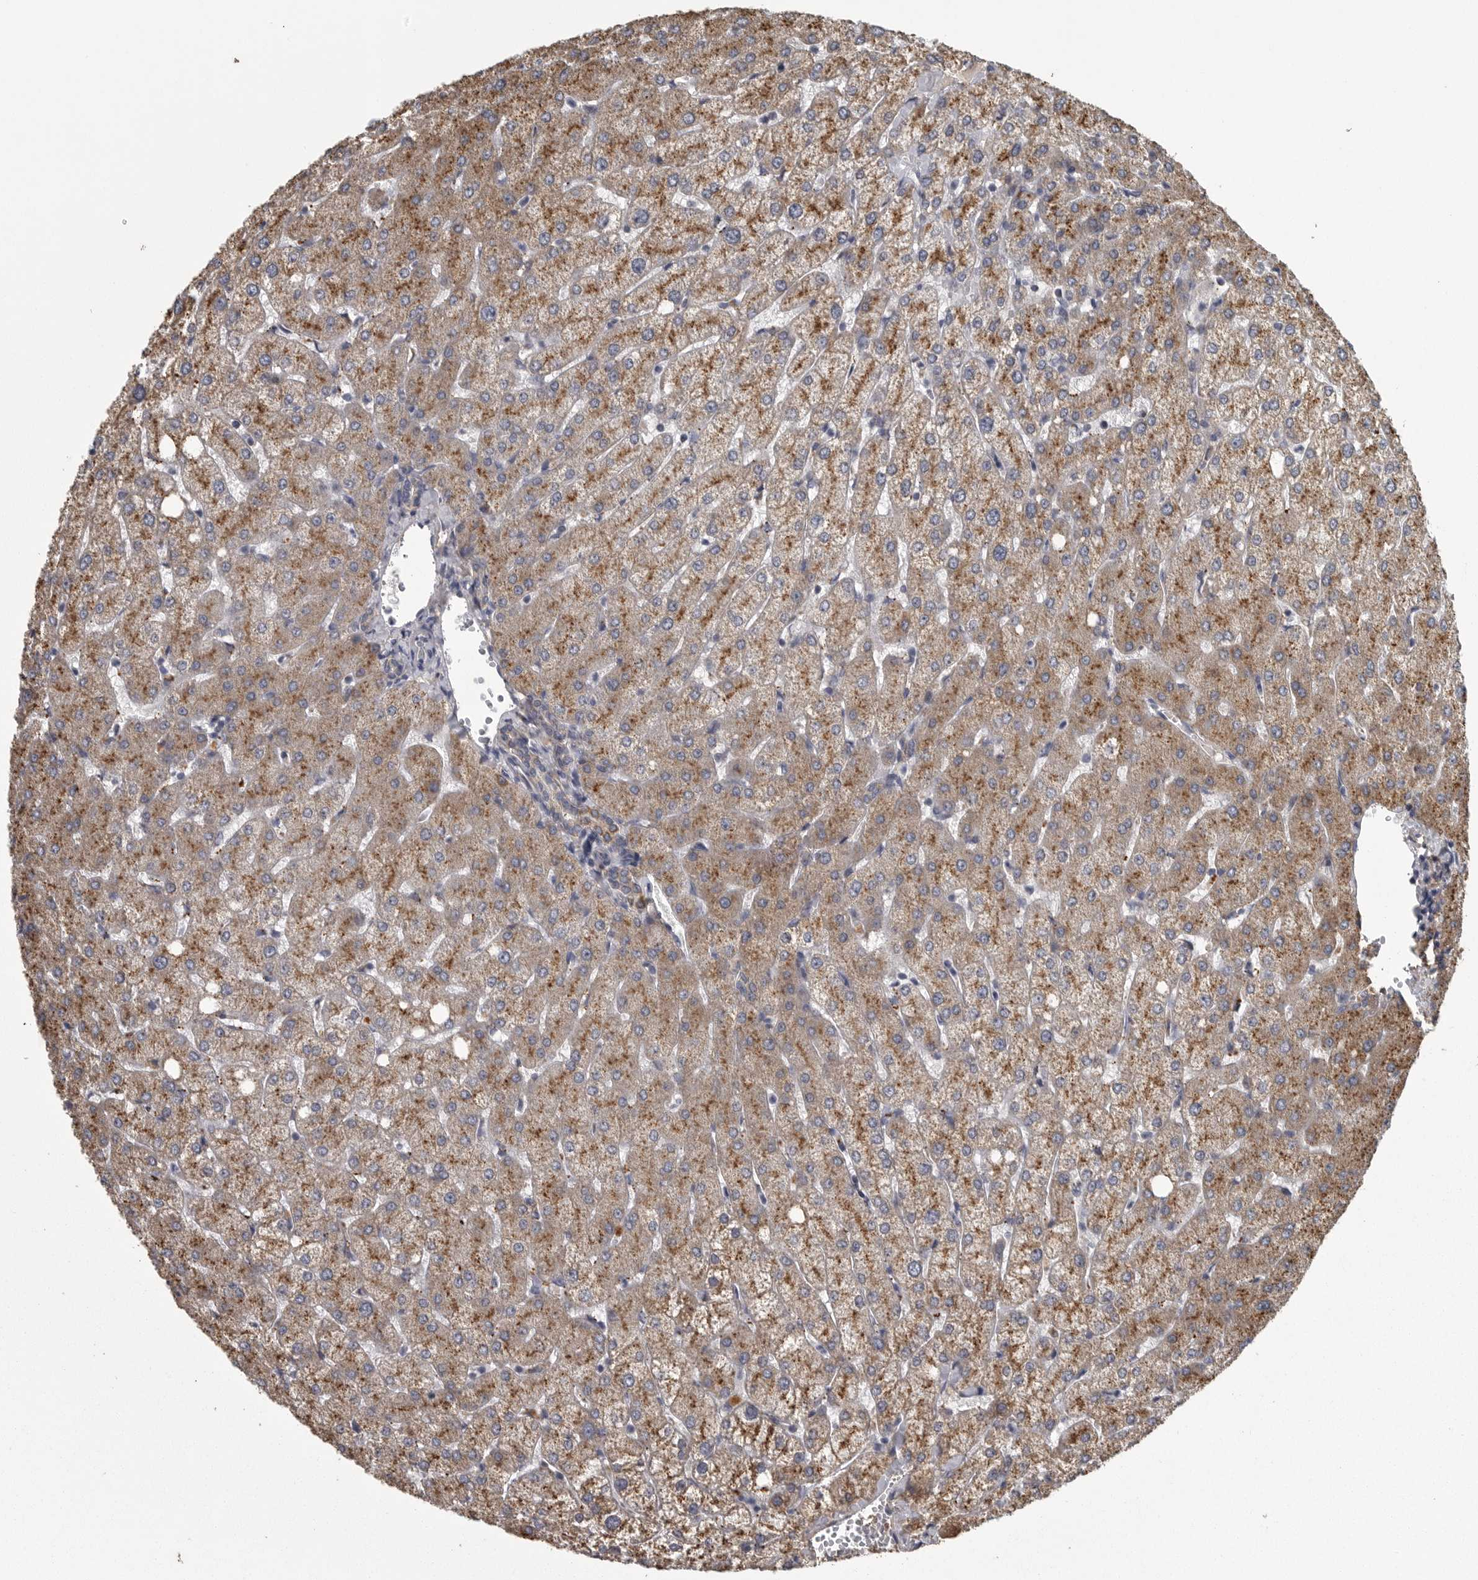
{"staining": {"intensity": "weak", "quantity": ">75%", "location": "cytoplasmic/membranous"}, "tissue": "liver", "cell_type": "Cholangiocytes", "image_type": "normal", "snomed": [{"axis": "morphology", "description": "Normal tissue, NOS"}, {"axis": "topography", "description": "Liver"}], "caption": "Brown immunohistochemical staining in benign liver reveals weak cytoplasmic/membranous positivity in about >75% of cholangiocytes.", "gene": "FRK", "patient": {"sex": "female", "age": 54}}